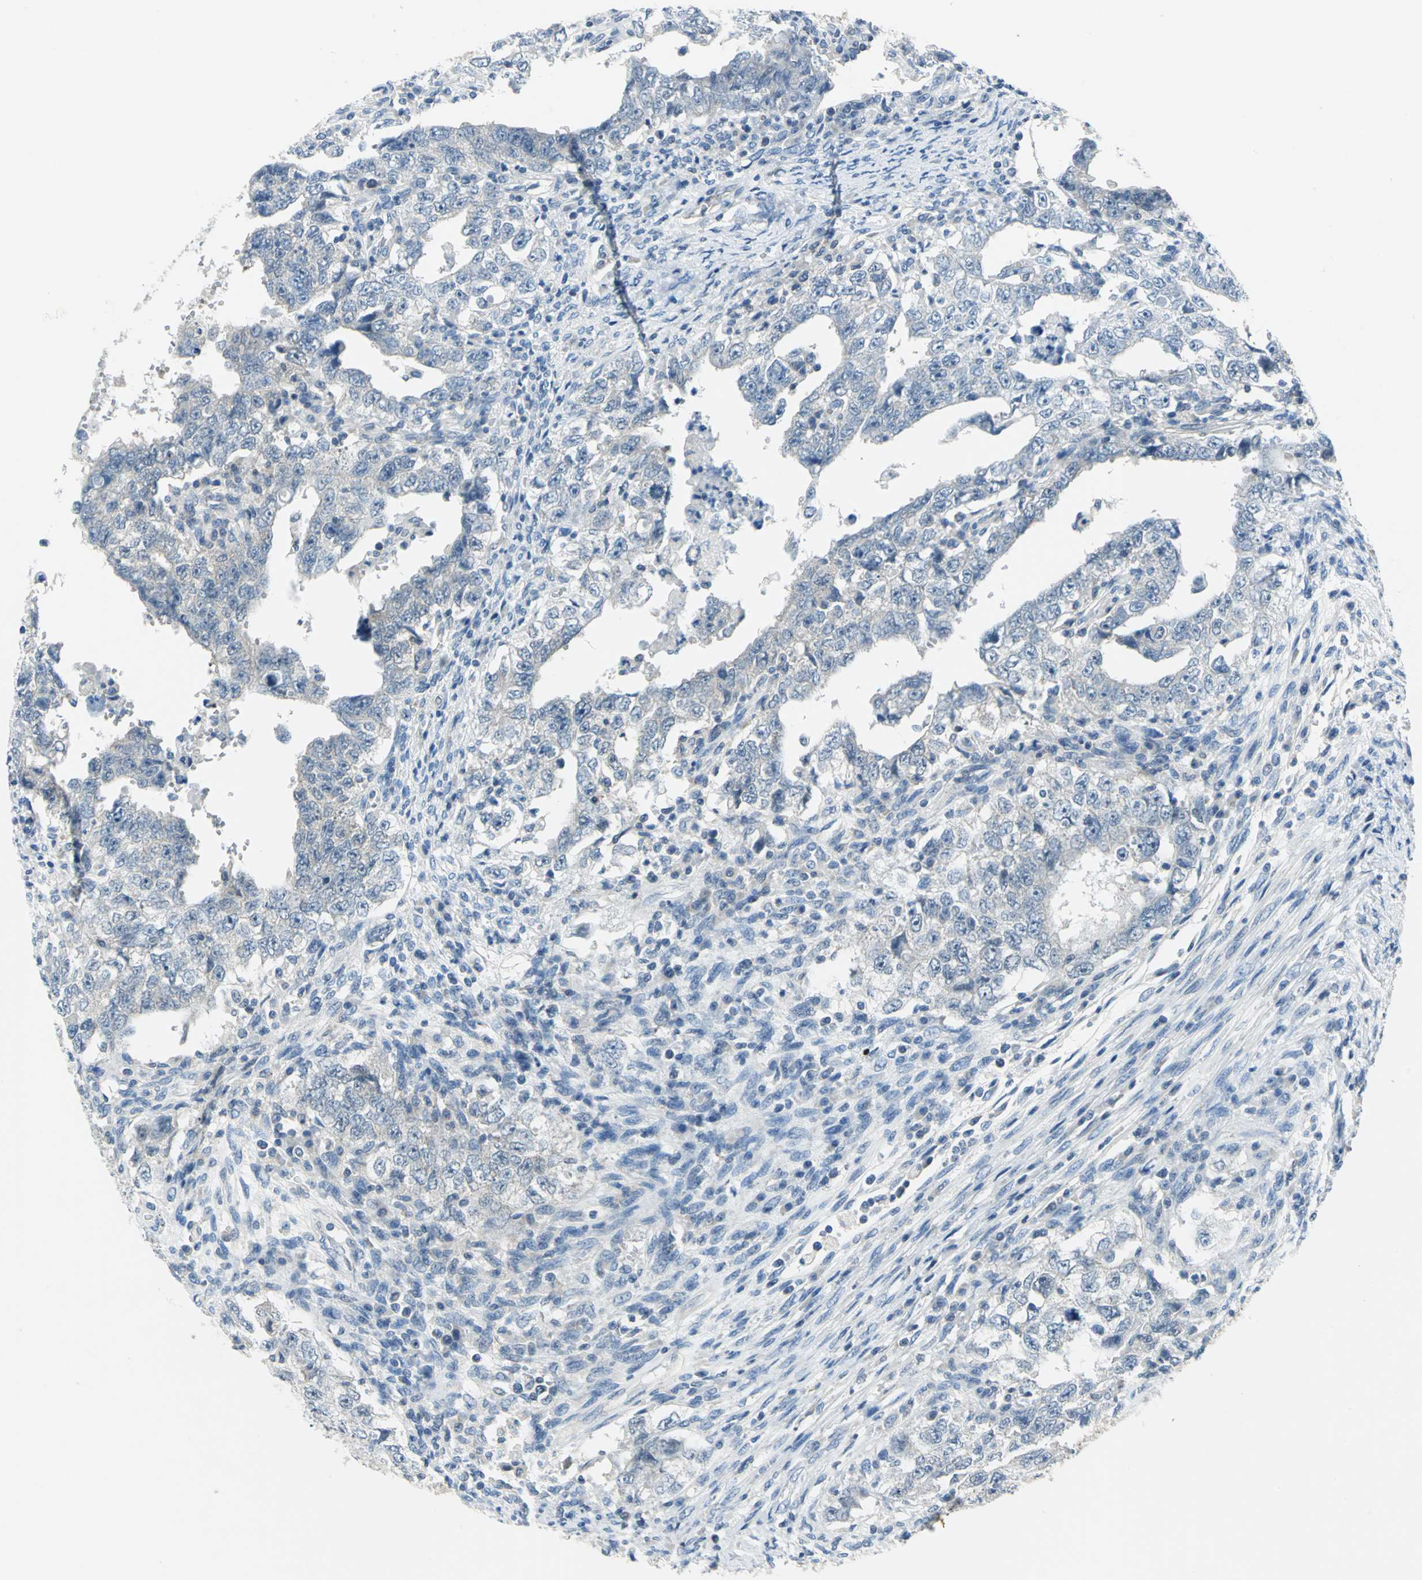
{"staining": {"intensity": "negative", "quantity": "none", "location": "none"}, "tissue": "testis cancer", "cell_type": "Tumor cells", "image_type": "cancer", "snomed": [{"axis": "morphology", "description": "Carcinoma, Embryonal, NOS"}, {"axis": "topography", "description": "Testis"}], "caption": "High power microscopy photomicrograph of an immunohistochemistry image of testis cancer, revealing no significant positivity in tumor cells.", "gene": "PIN1", "patient": {"sex": "male", "age": 26}}